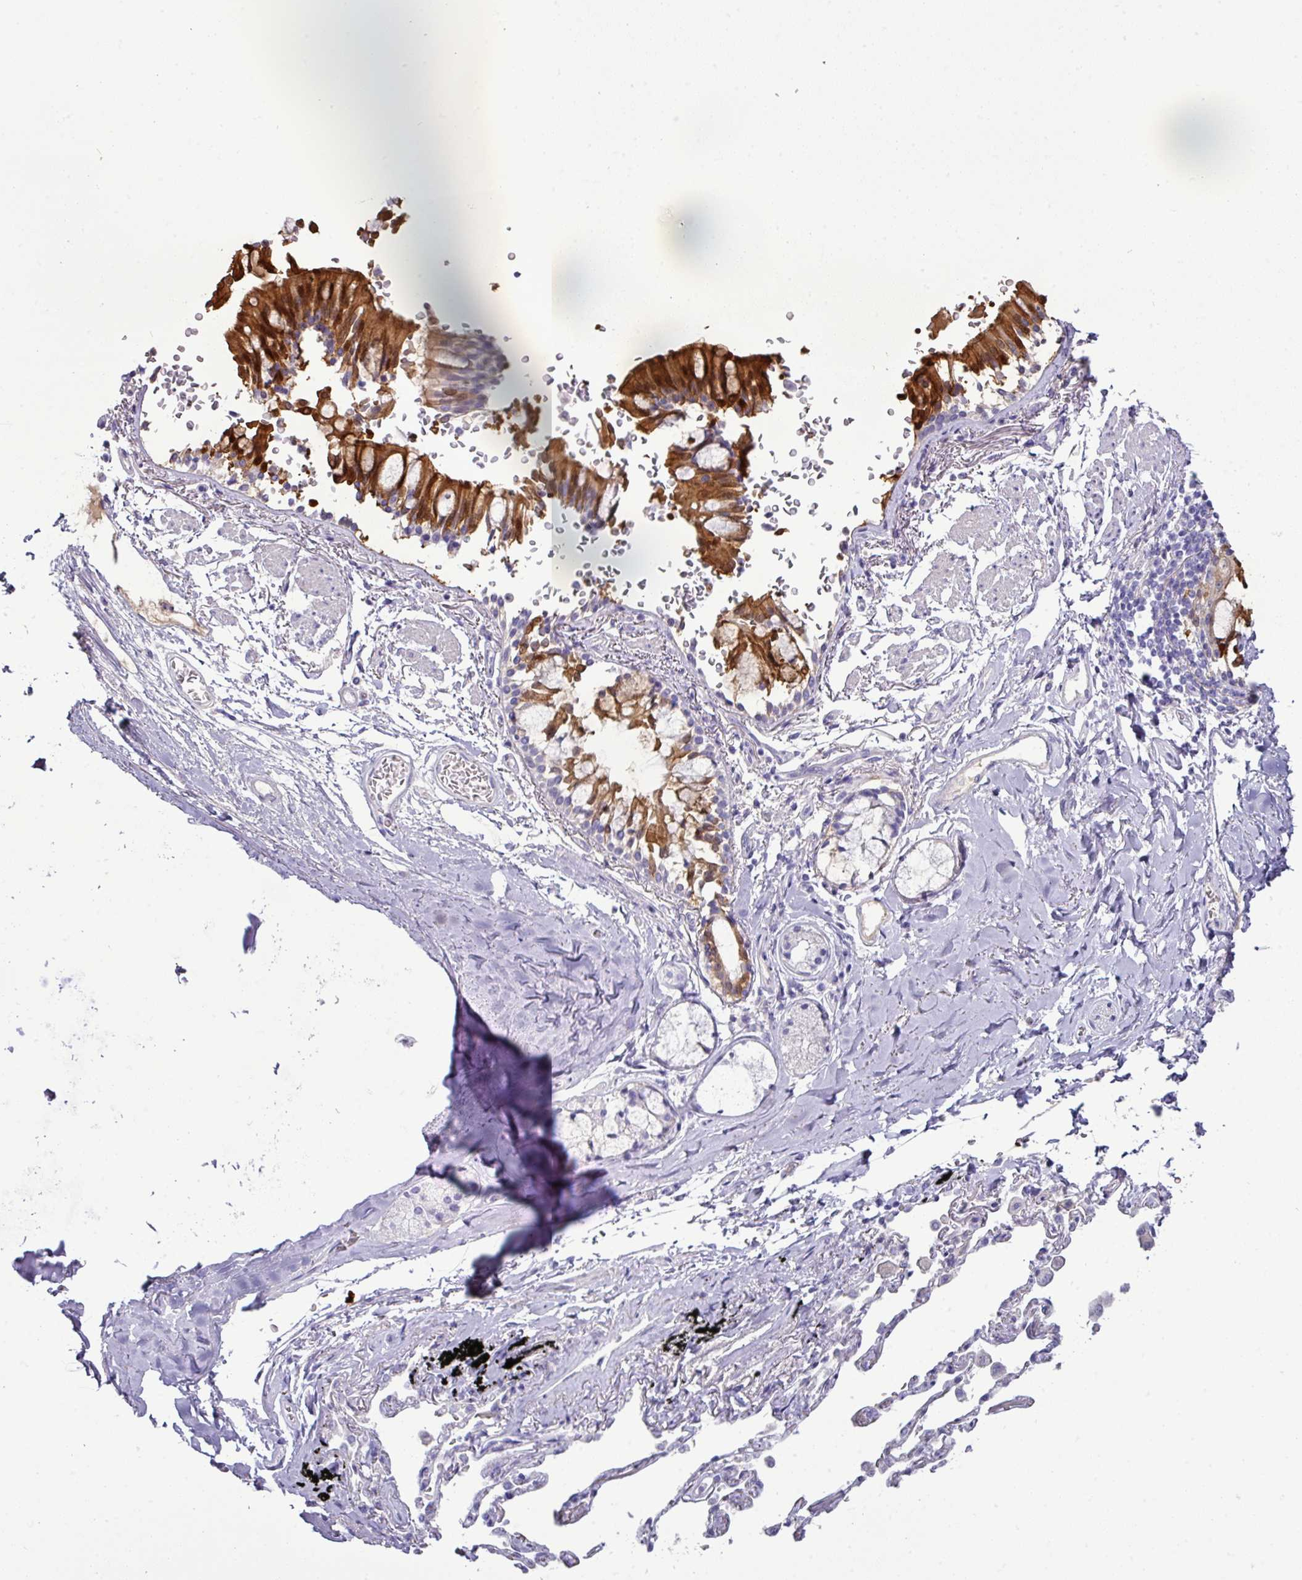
{"staining": {"intensity": "strong", "quantity": ">75%", "location": "cytoplasmic/membranous"}, "tissue": "bronchus", "cell_type": "Respiratory epithelial cells", "image_type": "normal", "snomed": [{"axis": "morphology", "description": "Normal tissue, NOS"}, {"axis": "topography", "description": "Bronchus"}], "caption": "Immunohistochemical staining of benign human bronchus reveals strong cytoplasmic/membranous protein positivity in about >75% of respiratory epithelial cells. (Stains: DAB (3,3'-diaminobenzidine) in brown, nuclei in blue, Microscopy: brightfield microscopy at high magnification).", "gene": "GSTA1", "patient": {"sex": "male", "age": 70}}